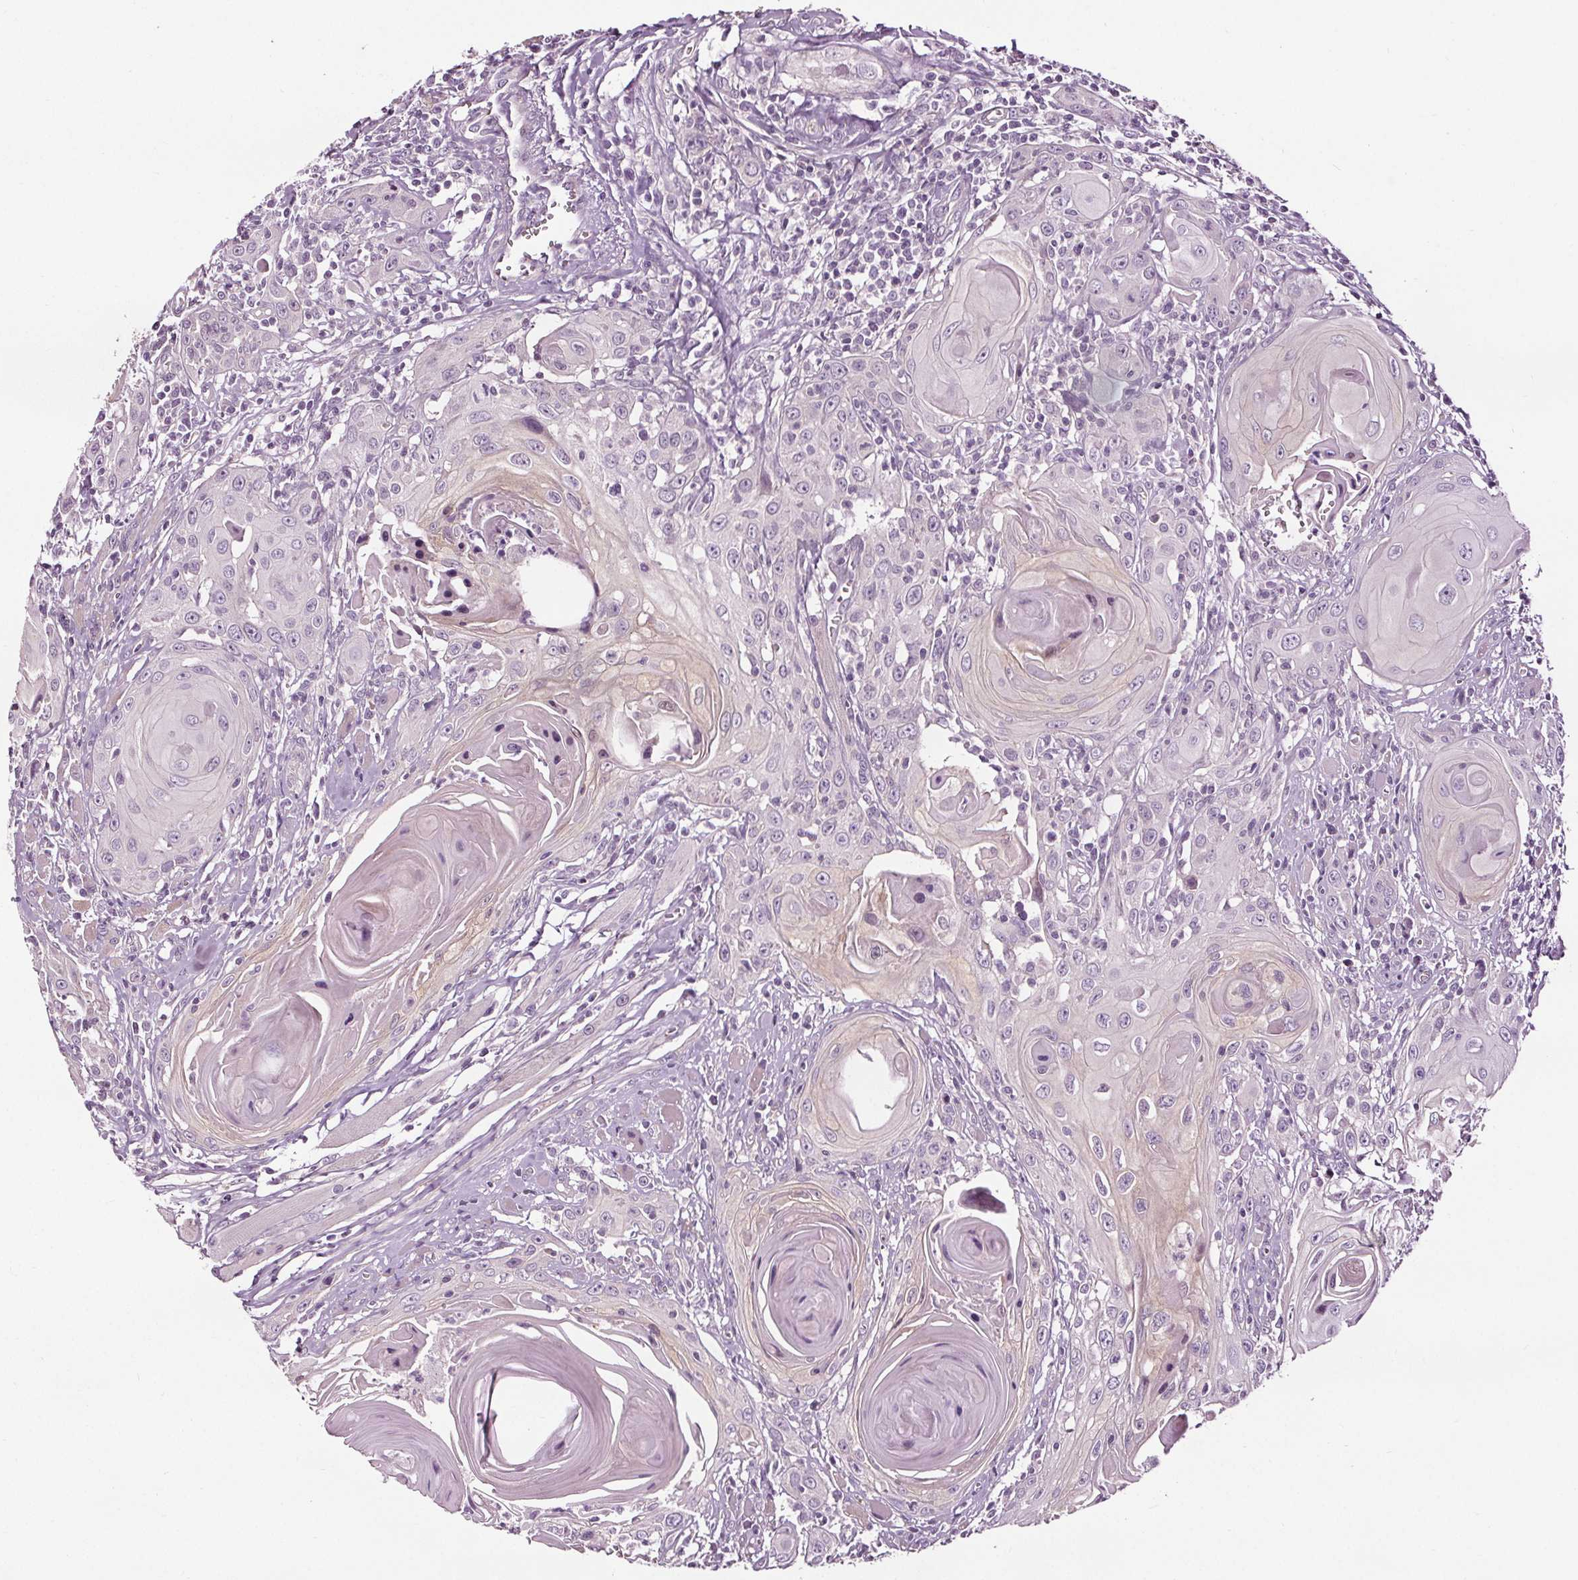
{"staining": {"intensity": "negative", "quantity": "none", "location": "none"}, "tissue": "head and neck cancer", "cell_type": "Tumor cells", "image_type": "cancer", "snomed": [{"axis": "morphology", "description": "Squamous cell carcinoma, NOS"}, {"axis": "topography", "description": "Head-Neck"}], "caption": "Tumor cells show no significant protein staining in squamous cell carcinoma (head and neck).", "gene": "RASA1", "patient": {"sex": "female", "age": 80}}